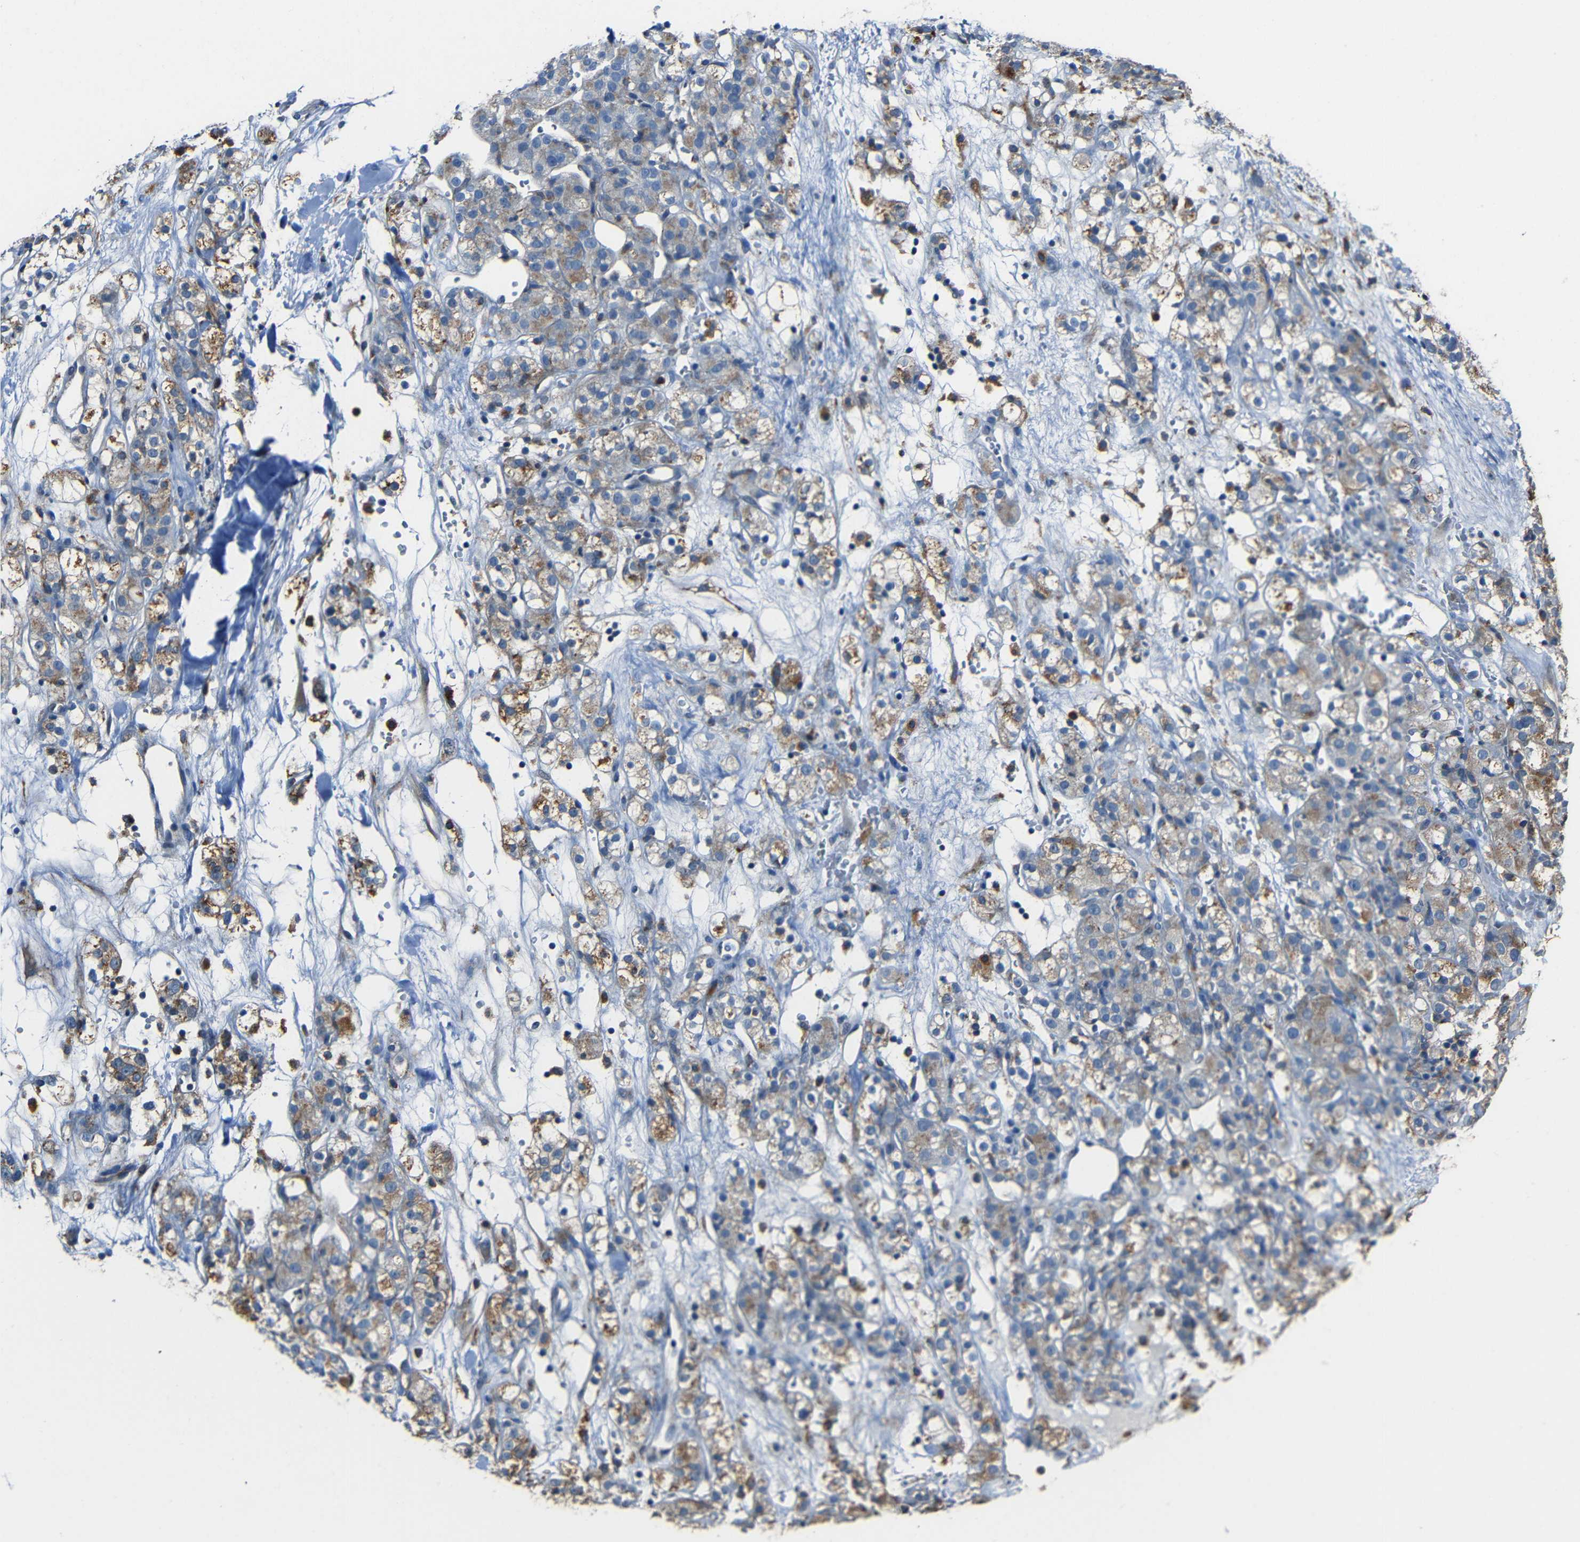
{"staining": {"intensity": "moderate", "quantity": "25%-75%", "location": "cytoplasmic/membranous"}, "tissue": "renal cancer", "cell_type": "Tumor cells", "image_type": "cancer", "snomed": [{"axis": "morphology", "description": "Normal tissue, NOS"}, {"axis": "morphology", "description": "Adenocarcinoma, NOS"}, {"axis": "topography", "description": "Kidney"}], "caption": "Renal adenocarcinoma stained with DAB immunohistochemistry (IHC) reveals medium levels of moderate cytoplasmic/membranous positivity in about 25%-75% of tumor cells. The protein of interest is shown in brown color, while the nuclei are stained blue.", "gene": "DNAJC5", "patient": {"sex": "male", "age": 61}}